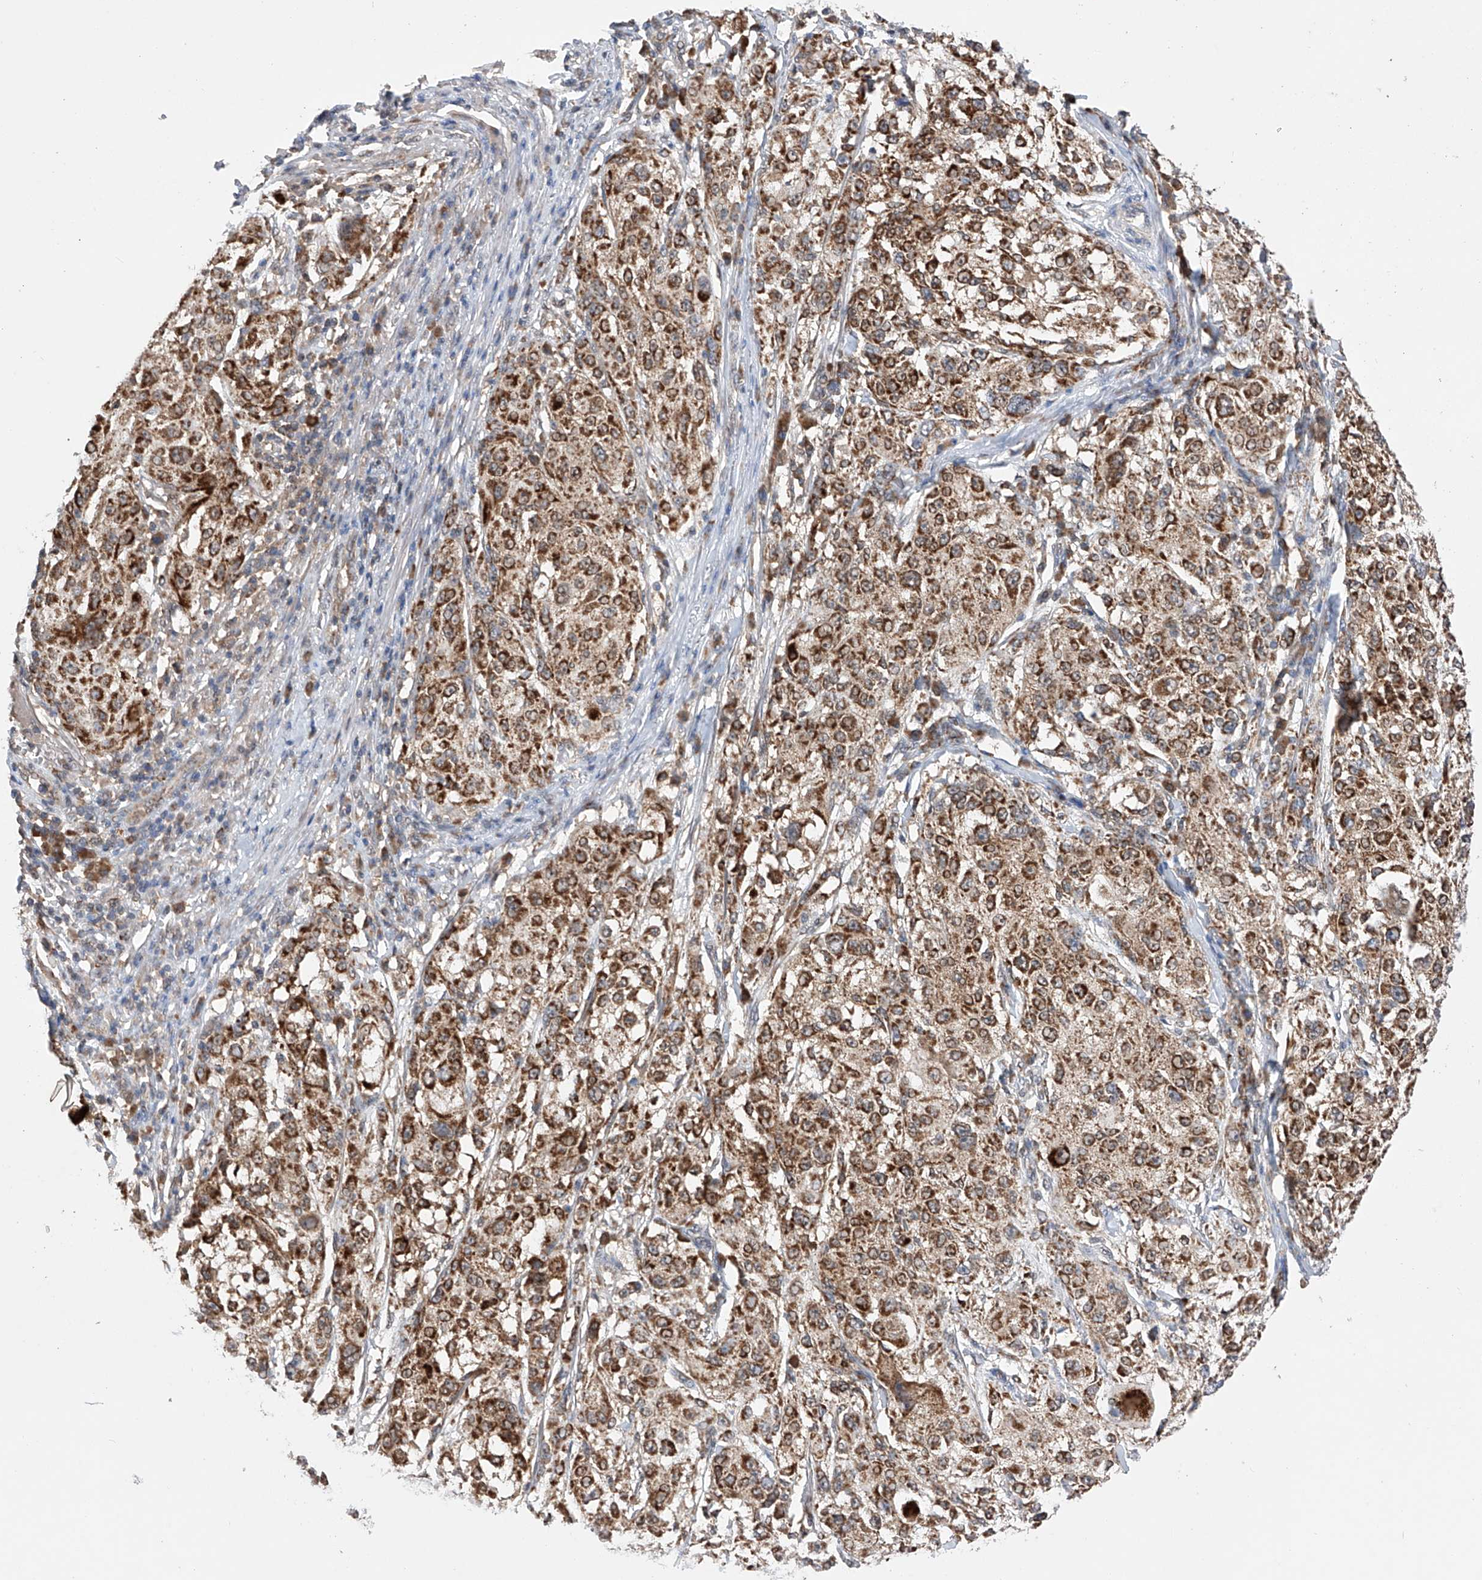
{"staining": {"intensity": "strong", "quantity": ">75%", "location": "cytoplasmic/membranous"}, "tissue": "melanoma", "cell_type": "Tumor cells", "image_type": "cancer", "snomed": [{"axis": "morphology", "description": "Necrosis, NOS"}, {"axis": "morphology", "description": "Malignant melanoma, NOS"}, {"axis": "topography", "description": "Skin"}], "caption": "Immunohistochemistry (IHC) staining of melanoma, which reveals high levels of strong cytoplasmic/membranous staining in approximately >75% of tumor cells indicating strong cytoplasmic/membranous protein expression. The staining was performed using DAB (3,3'-diaminobenzidine) (brown) for protein detection and nuclei were counterstained in hematoxylin (blue).", "gene": "SDHAF4", "patient": {"sex": "female", "age": 87}}